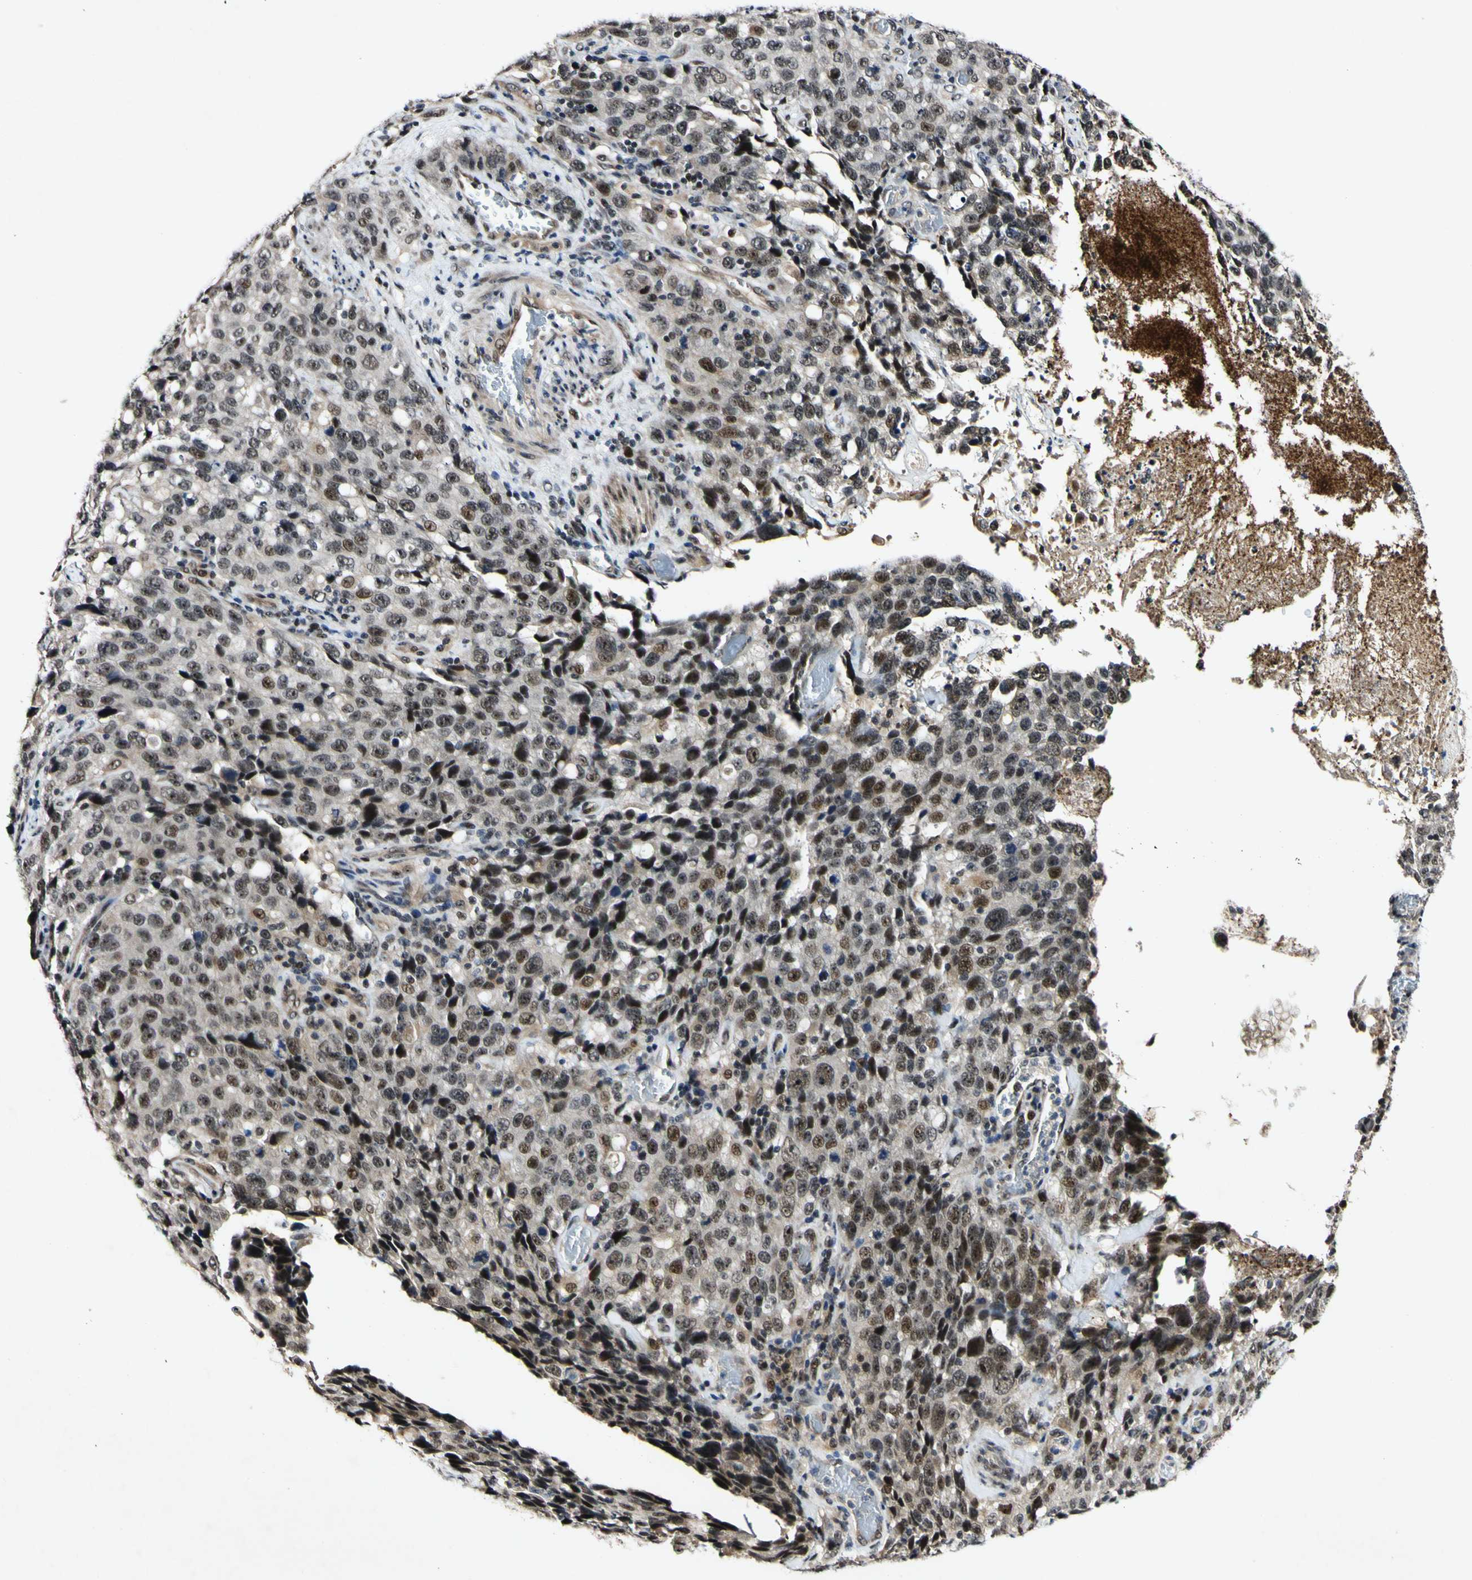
{"staining": {"intensity": "moderate", "quantity": "25%-75%", "location": "nuclear"}, "tissue": "stomach cancer", "cell_type": "Tumor cells", "image_type": "cancer", "snomed": [{"axis": "morphology", "description": "Normal tissue, NOS"}, {"axis": "morphology", "description": "Adenocarcinoma, NOS"}, {"axis": "topography", "description": "Stomach"}], "caption": "Stomach cancer (adenocarcinoma) stained with DAB IHC reveals medium levels of moderate nuclear positivity in about 25%-75% of tumor cells.", "gene": "POLR2F", "patient": {"sex": "male", "age": 48}}